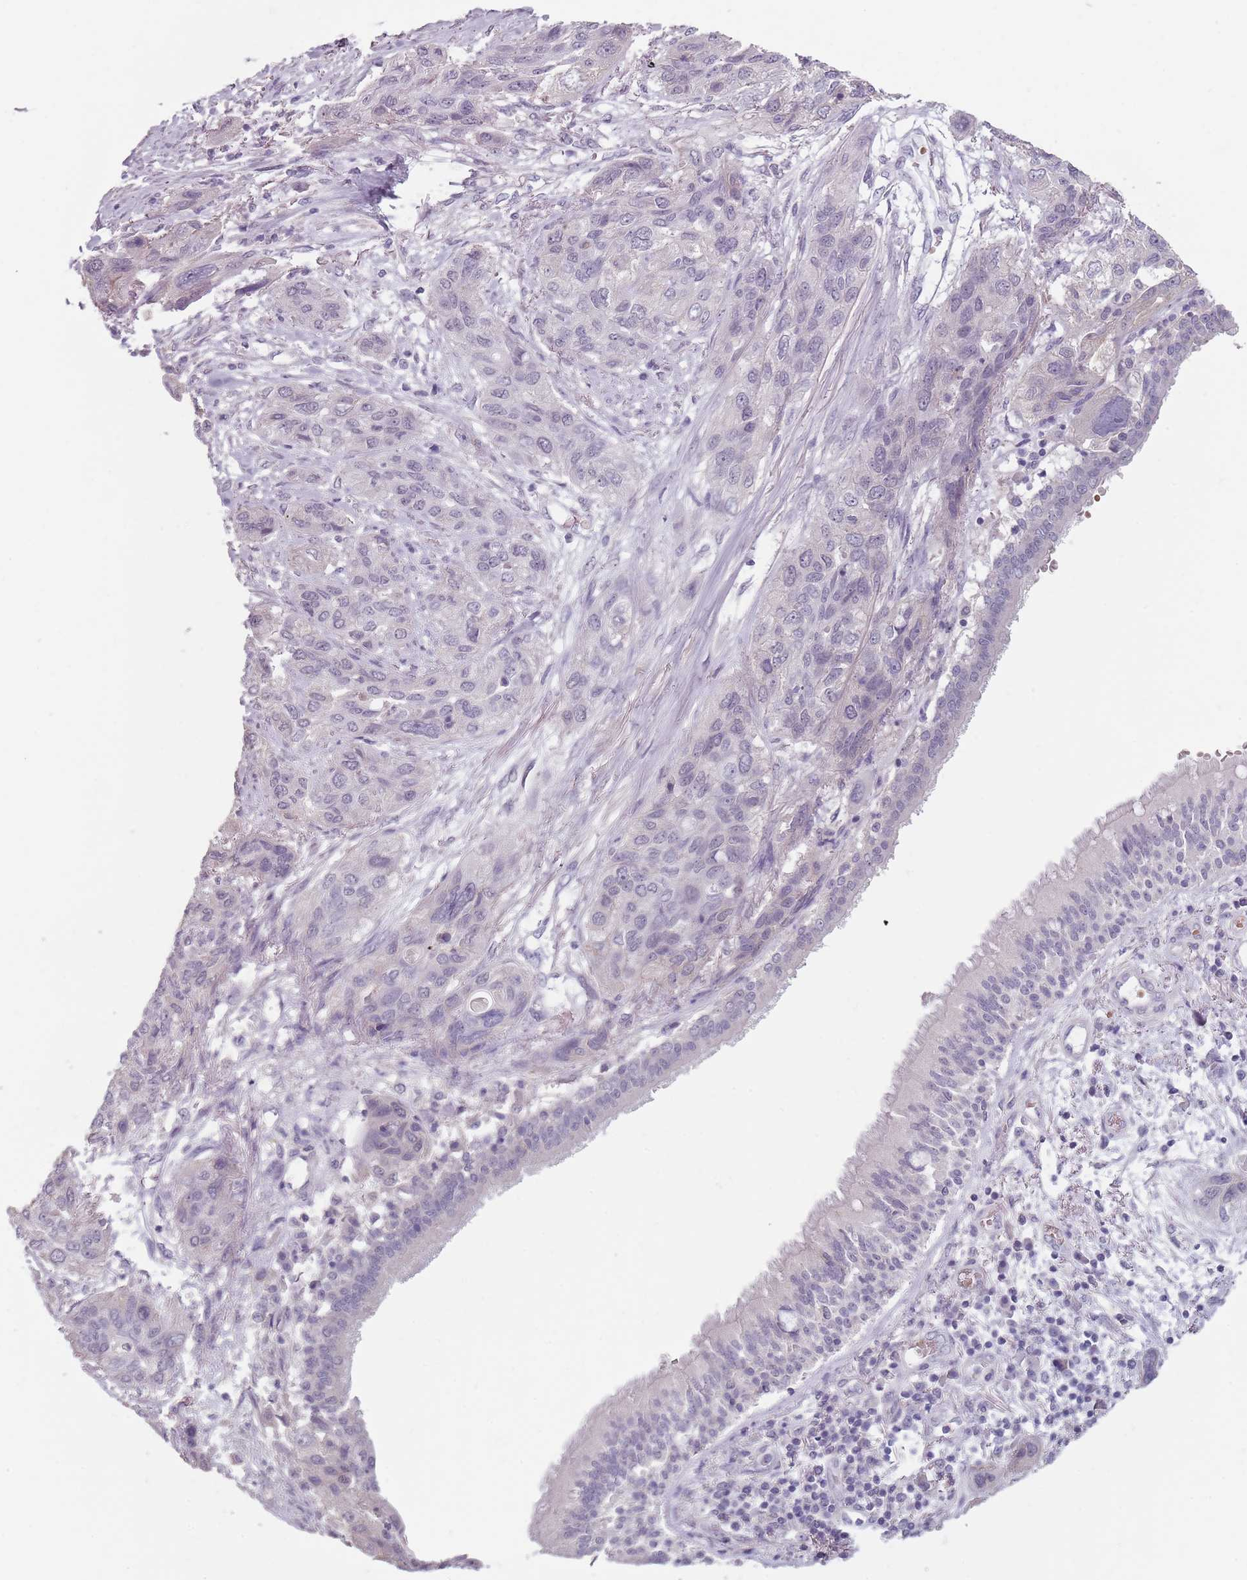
{"staining": {"intensity": "negative", "quantity": "none", "location": "none"}, "tissue": "lung cancer", "cell_type": "Tumor cells", "image_type": "cancer", "snomed": [{"axis": "morphology", "description": "Squamous cell carcinoma, NOS"}, {"axis": "topography", "description": "Lung"}], "caption": "Immunohistochemistry (IHC) photomicrograph of human lung cancer (squamous cell carcinoma) stained for a protein (brown), which demonstrates no expression in tumor cells. Brightfield microscopy of immunohistochemistry stained with DAB (brown) and hematoxylin (blue), captured at high magnification.", "gene": "PIEZO1", "patient": {"sex": "female", "age": 70}}